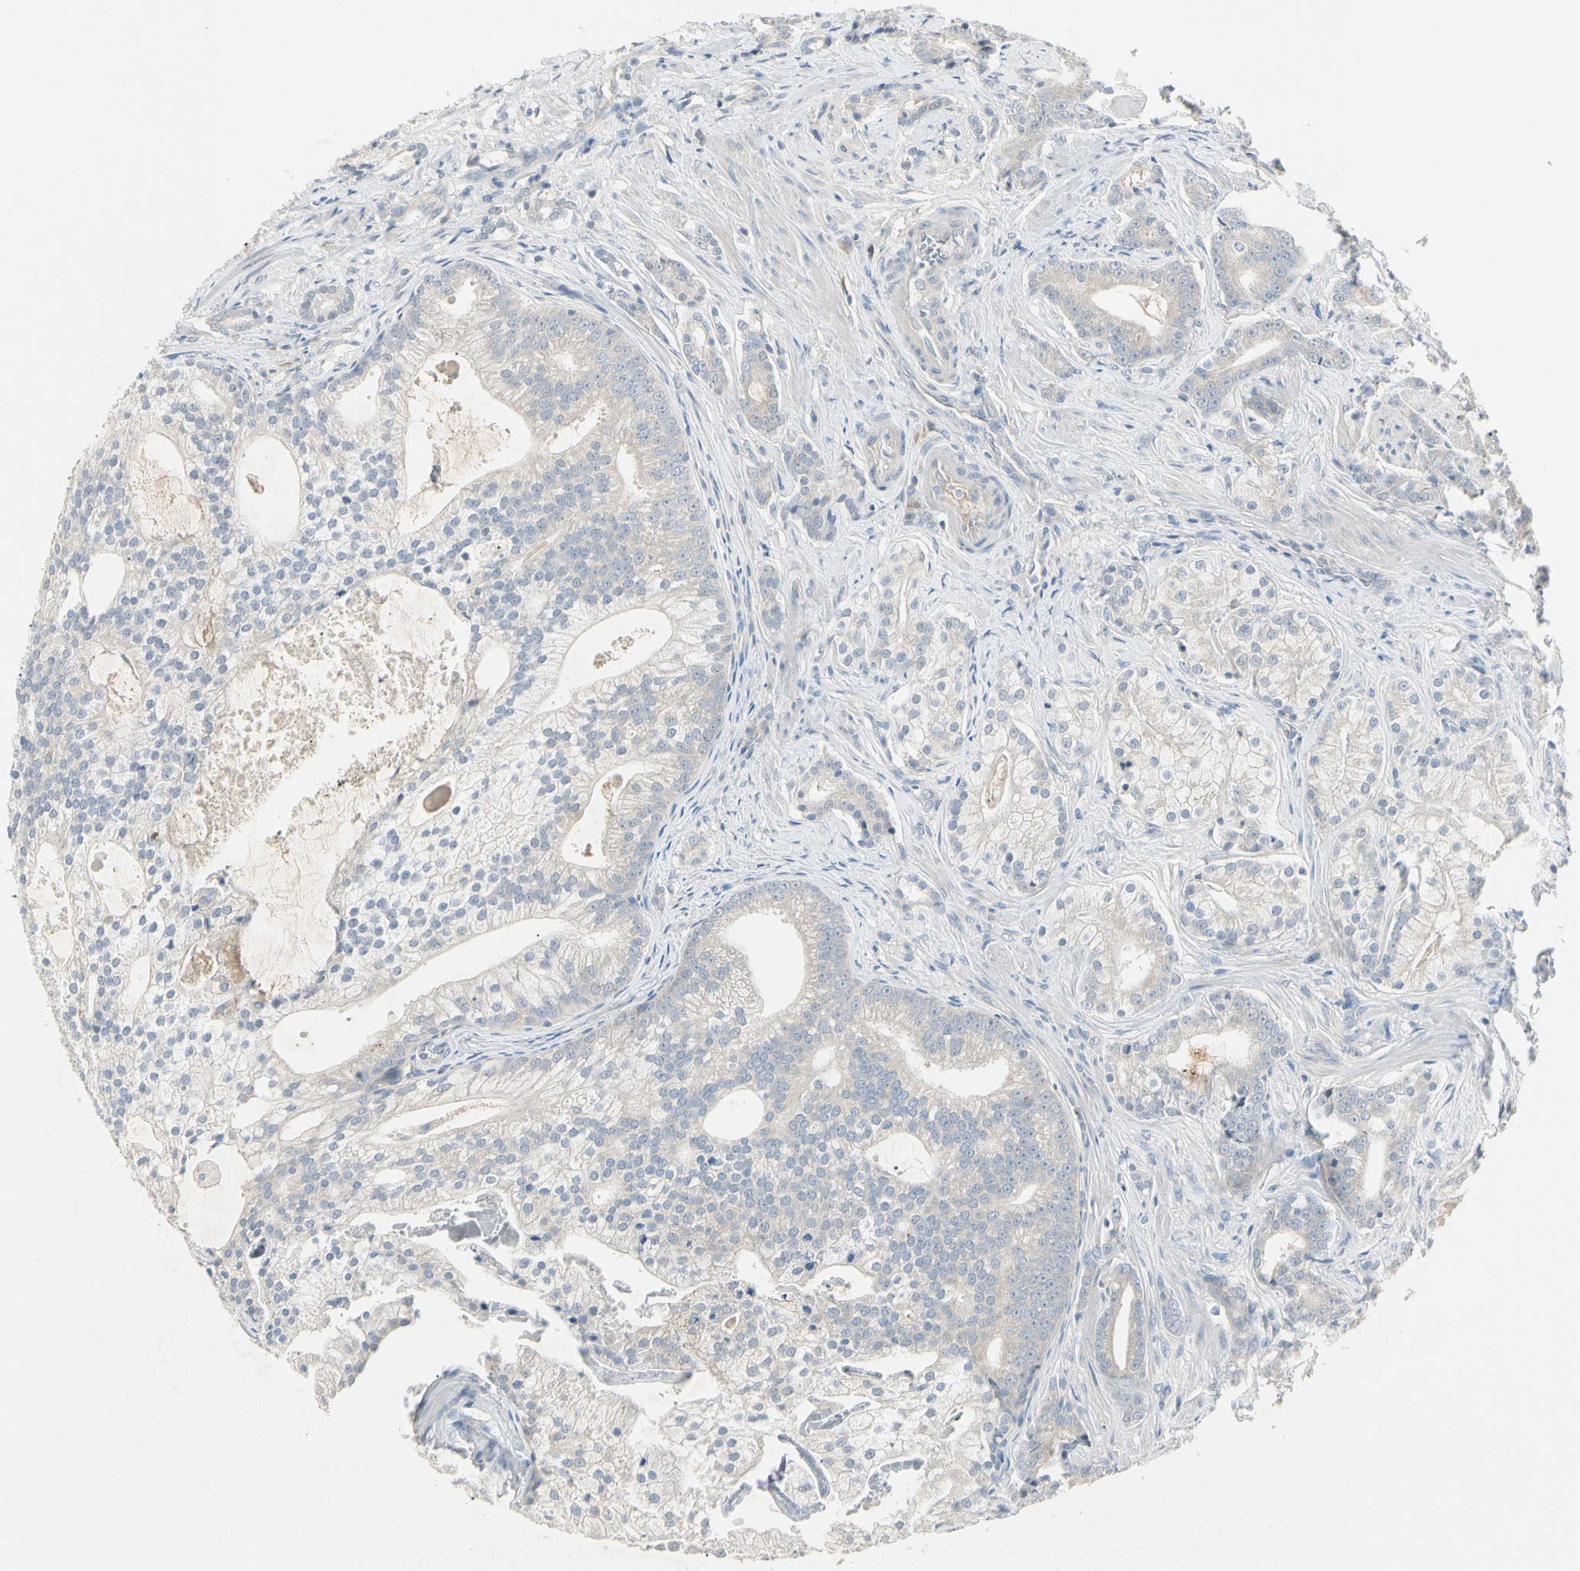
{"staining": {"intensity": "negative", "quantity": "none", "location": "none"}, "tissue": "prostate cancer", "cell_type": "Tumor cells", "image_type": "cancer", "snomed": [{"axis": "morphology", "description": "Adenocarcinoma, Low grade"}, {"axis": "topography", "description": "Prostate"}], "caption": "Prostate cancer (adenocarcinoma (low-grade)) was stained to show a protein in brown. There is no significant staining in tumor cells.", "gene": "PRSS21", "patient": {"sex": "male", "age": 58}}